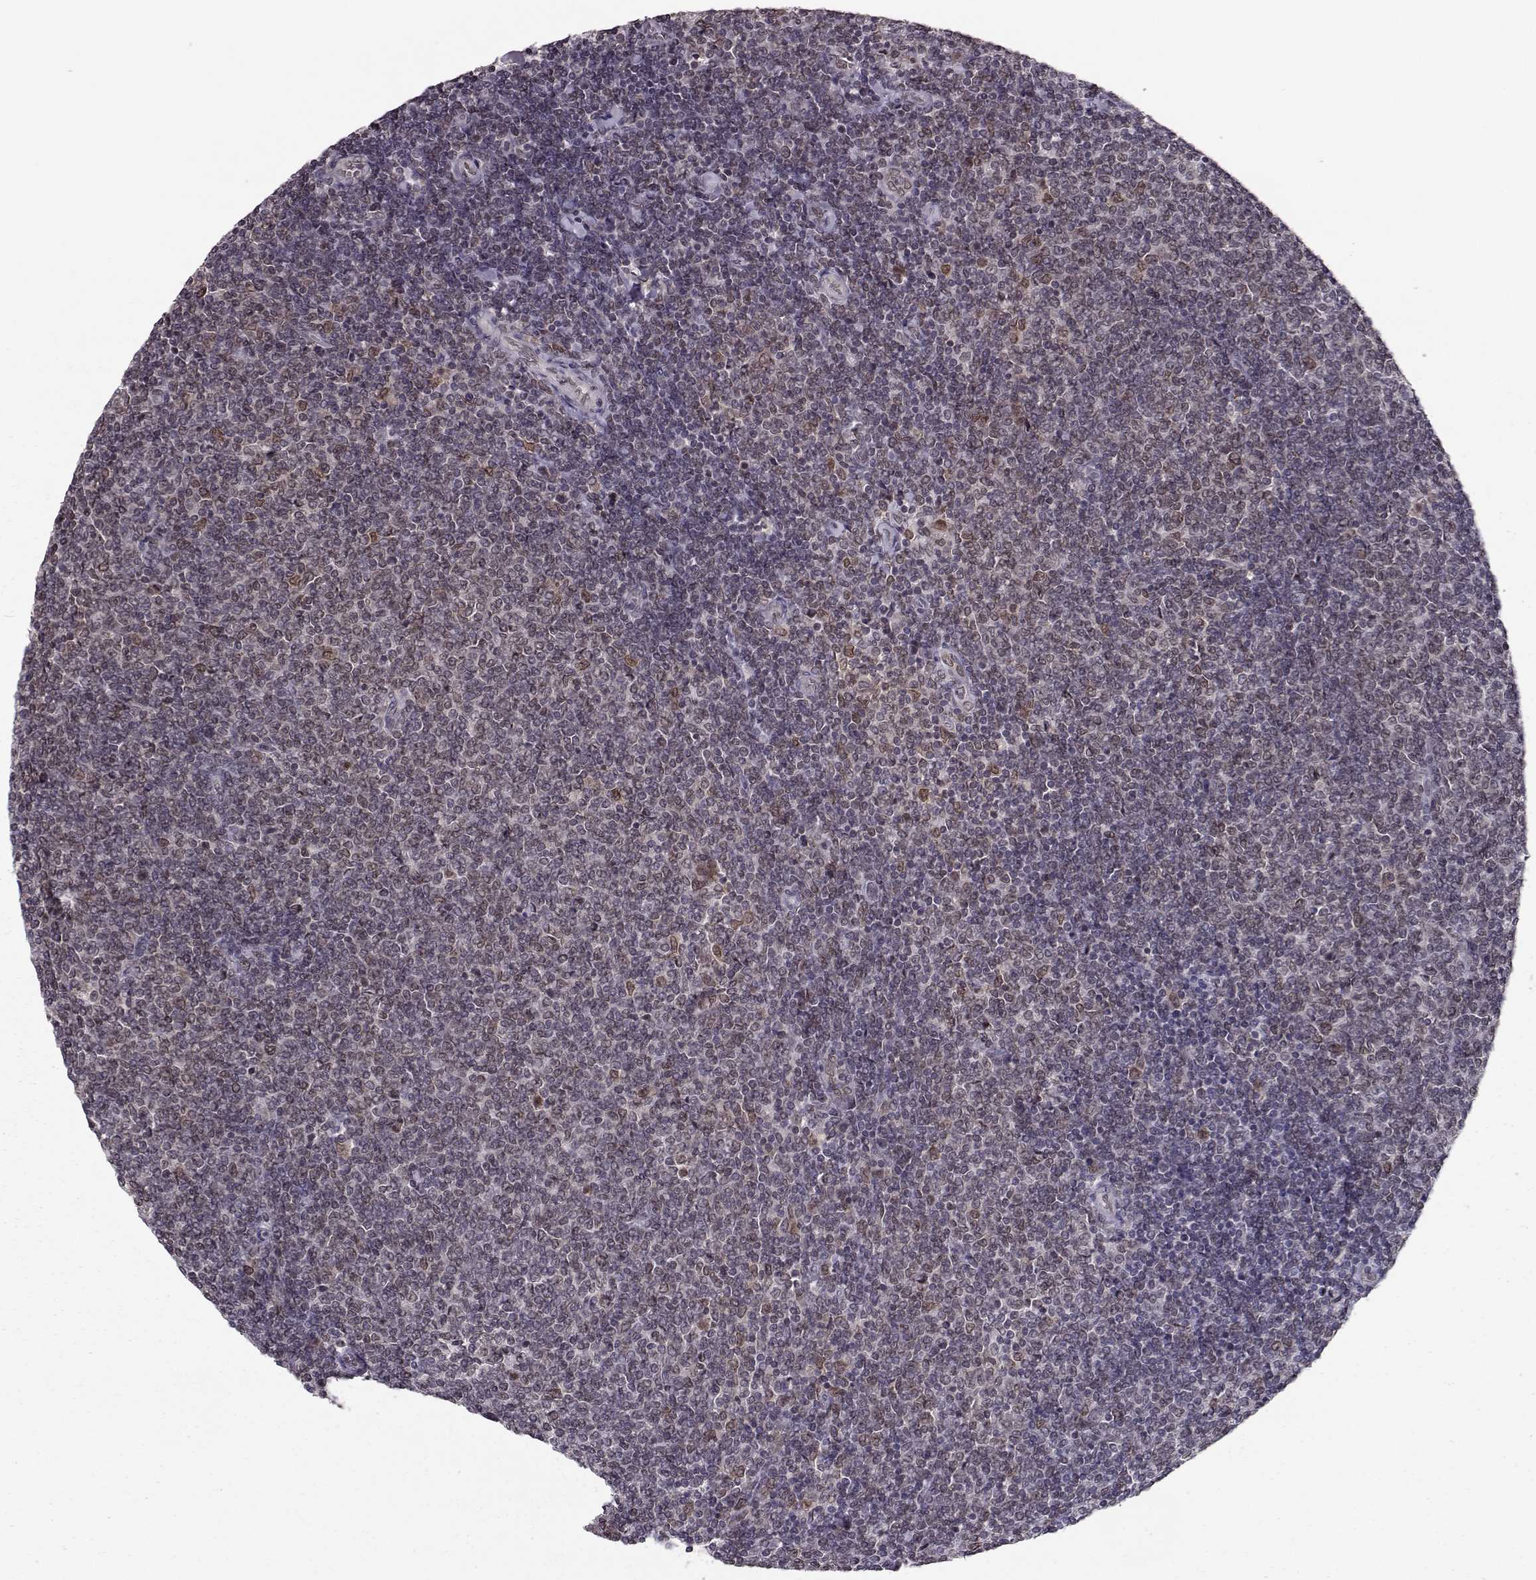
{"staining": {"intensity": "negative", "quantity": "none", "location": "none"}, "tissue": "lymphoma", "cell_type": "Tumor cells", "image_type": "cancer", "snomed": [{"axis": "morphology", "description": "Malignant lymphoma, non-Hodgkin's type, Low grade"}, {"axis": "topography", "description": "Lymph node"}], "caption": "This micrograph is of lymphoma stained with immunohistochemistry (IHC) to label a protein in brown with the nuclei are counter-stained blue. There is no expression in tumor cells.", "gene": "NUP37", "patient": {"sex": "male", "age": 52}}